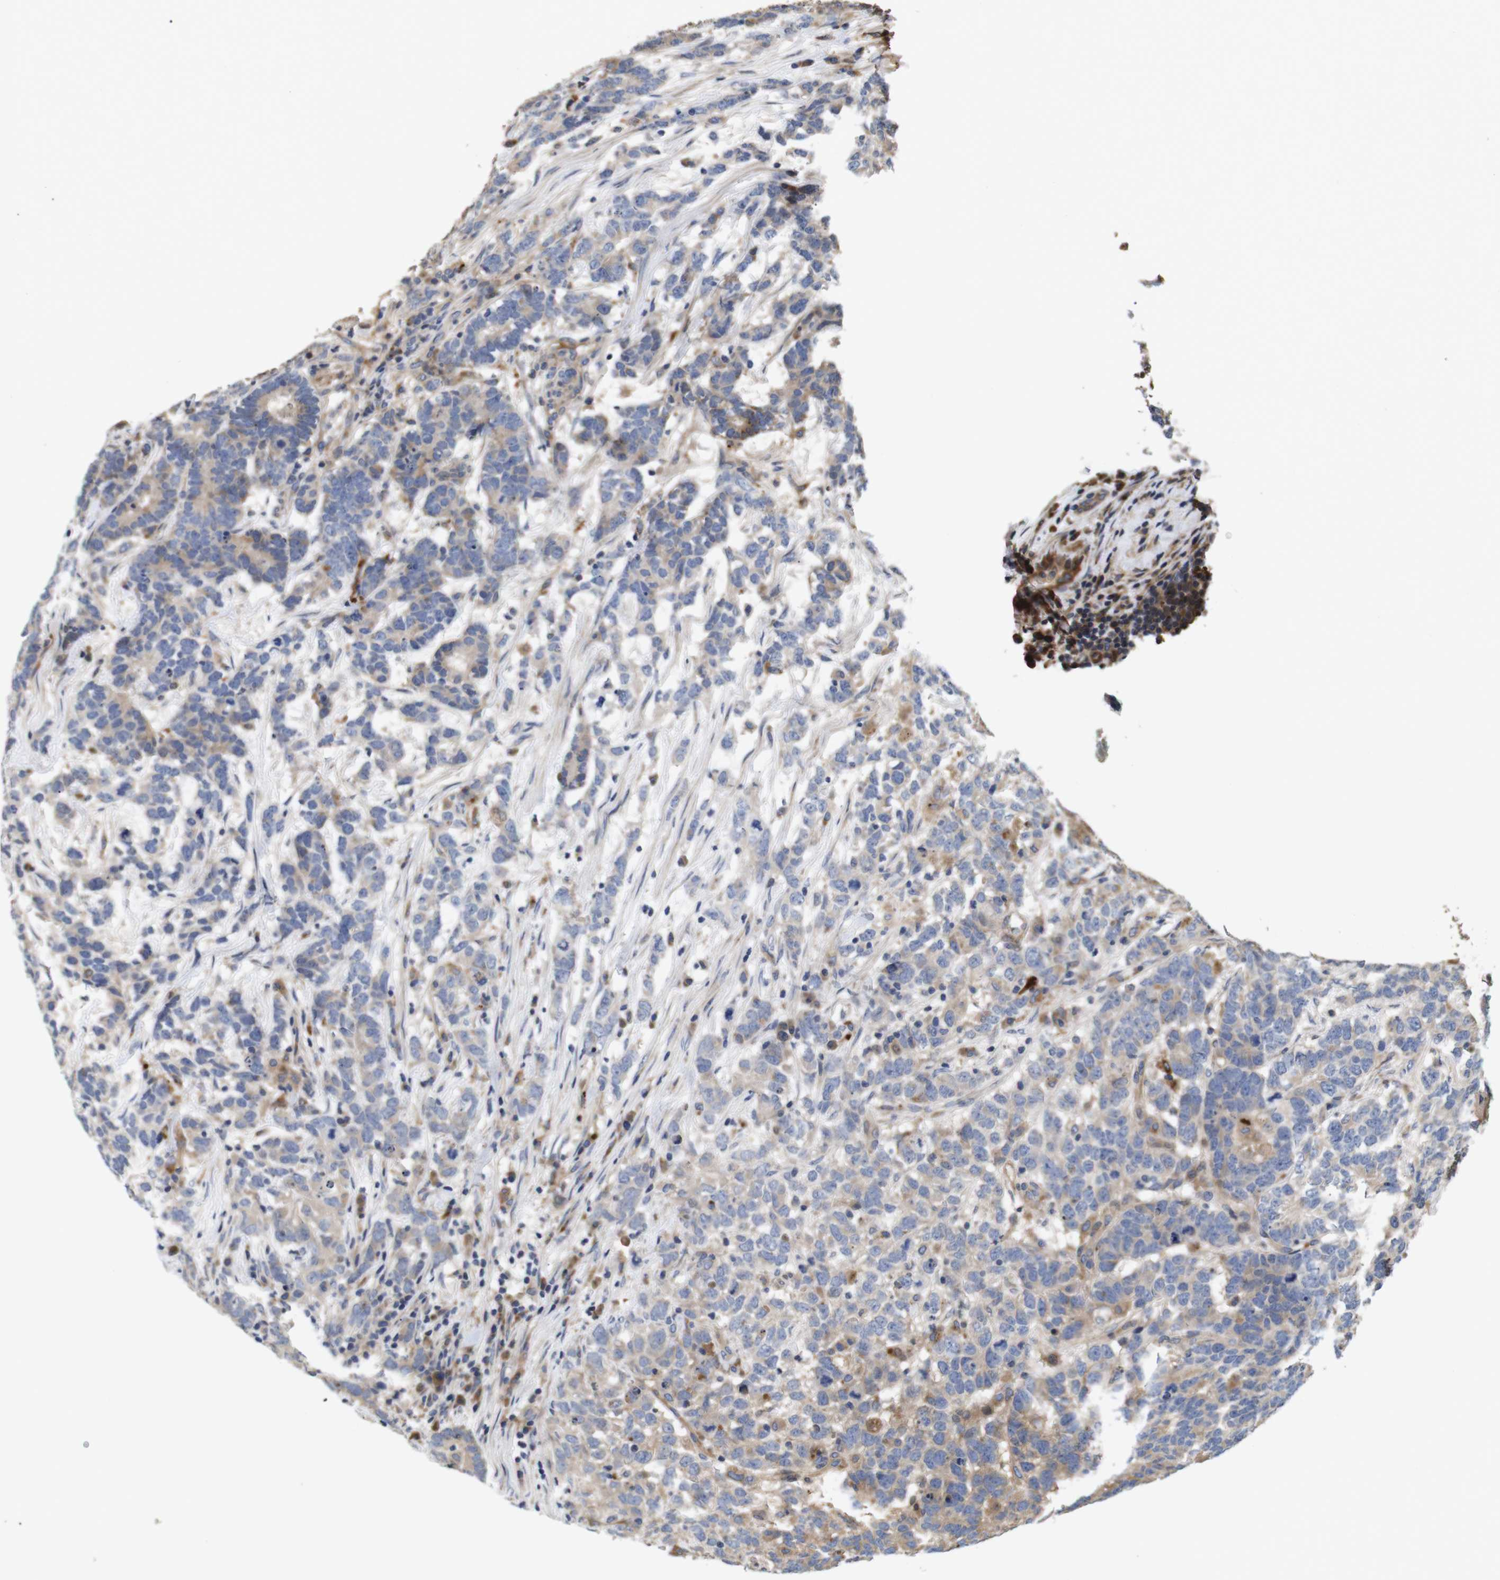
{"staining": {"intensity": "moderate", "quantity": "25%-75%", "location": "cytoplasmic/membranous"}, "tissue": "testis cancer", "cell_type": "Tumor cells", "image_type": "cancer", "snomed": [{"axis": "morphology", "description": "Carcinoma, Embryonal, NOS"}, {"axis": "topography", "description": "Testis"}], "caption": "Testis cancer (embryonal carcinoma) stained with a brown dye shows moderate cytoplasmic/membranous positive positivity in about 25%-75% of tumor cells.", "gene": "SPRY3", "patient": {"sex": "male", "age": 26}}